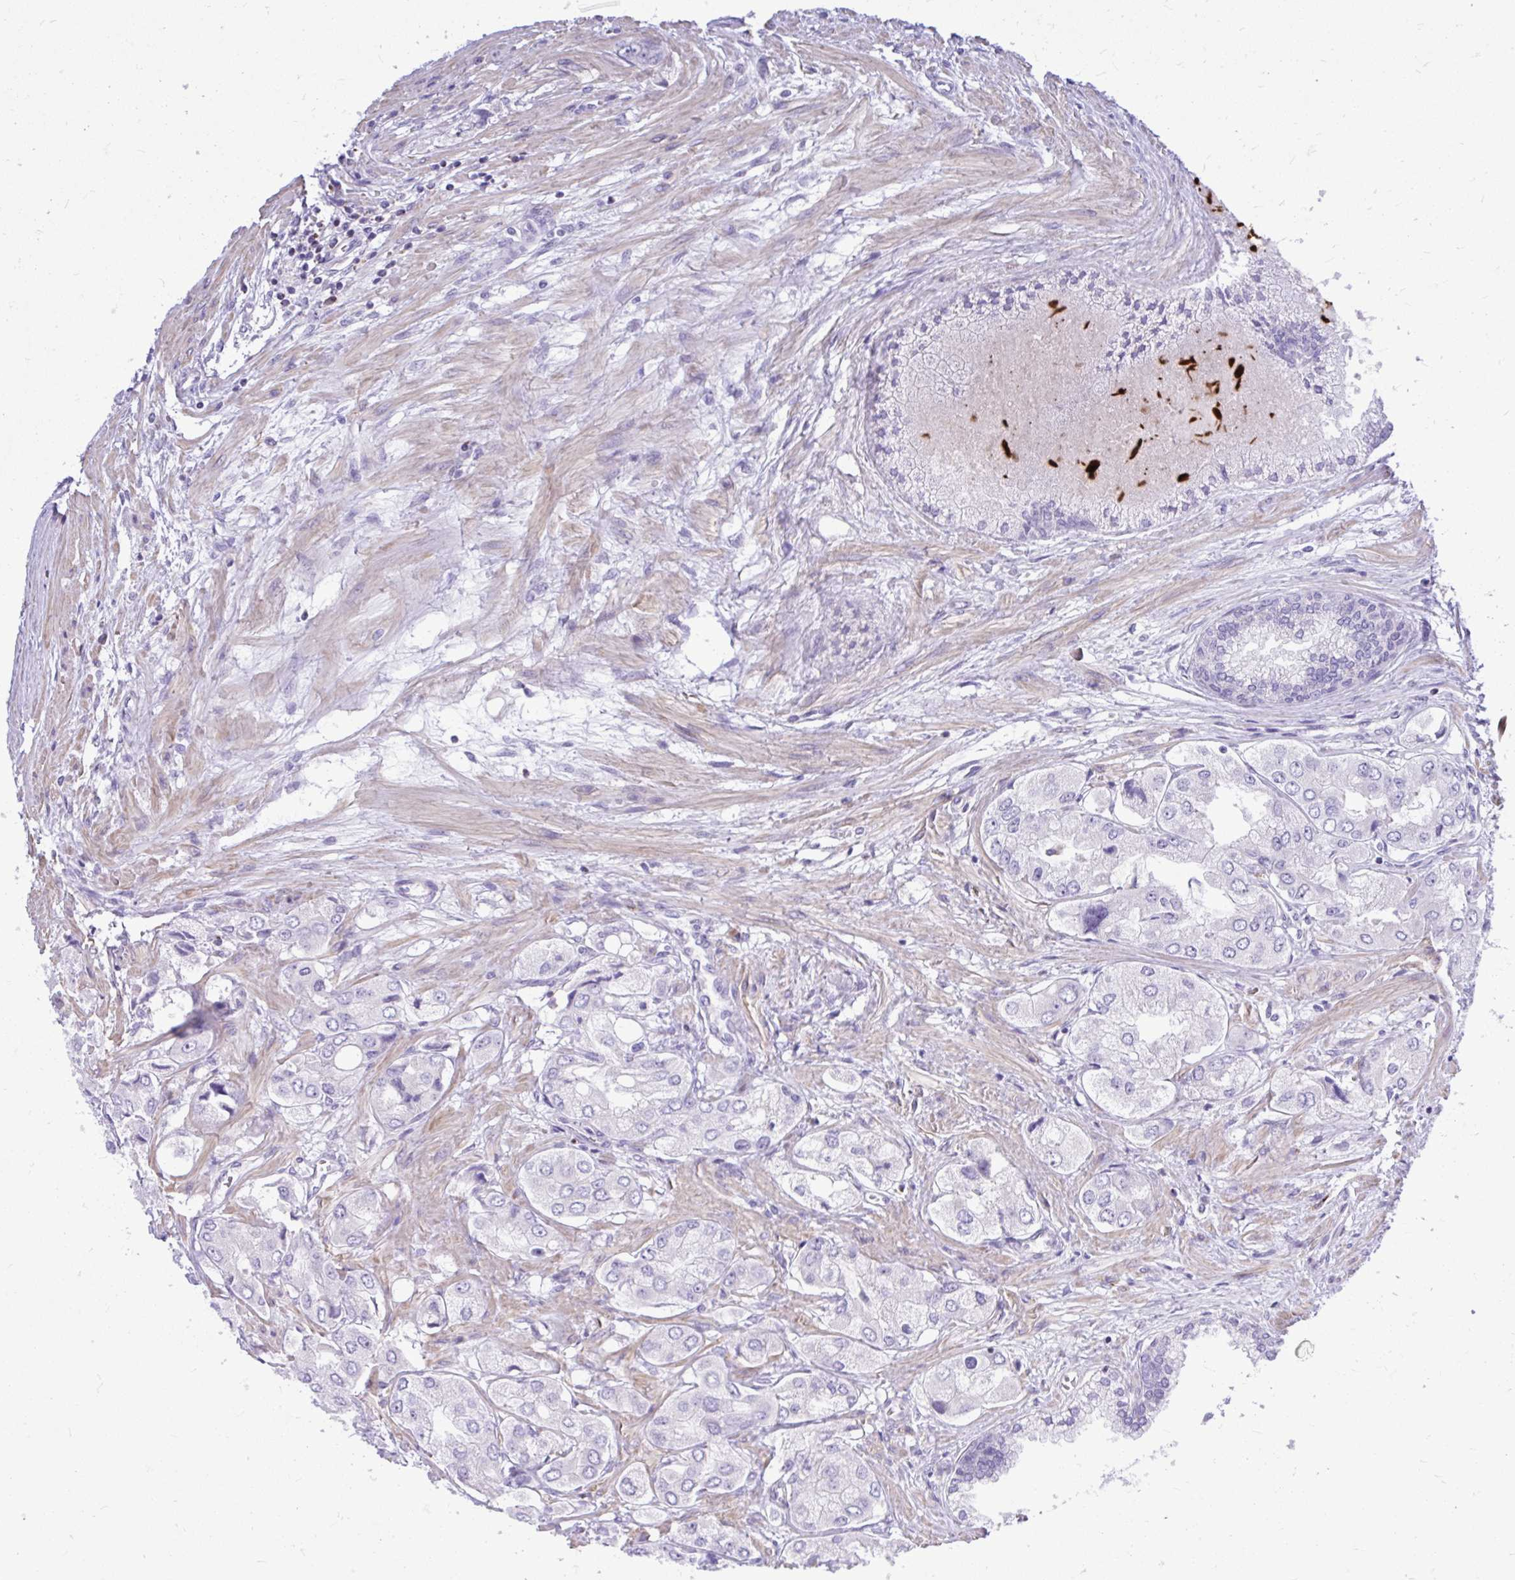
{"staining": {"intensity": "negative", "quantity": "none", "location": "none"}, "tissue": "prostate cancer", "cell_type": "Tumor cells", "image_type": "cancer", "snomed": [{"axis": "morphology", "description": "Adenocarcinoma, Low grade"}, {"axis": "topography", "description": "Prostate"}], "caption": "High magnification brightfield microscopy of prostate low-grade adenocarcinoma stained with DAB (brown) and counterstained with hematoxylin (blue): tumor cells show no significant expression.", "gene": "GRK4", "patient": {"sex": "male", "age": 69}}